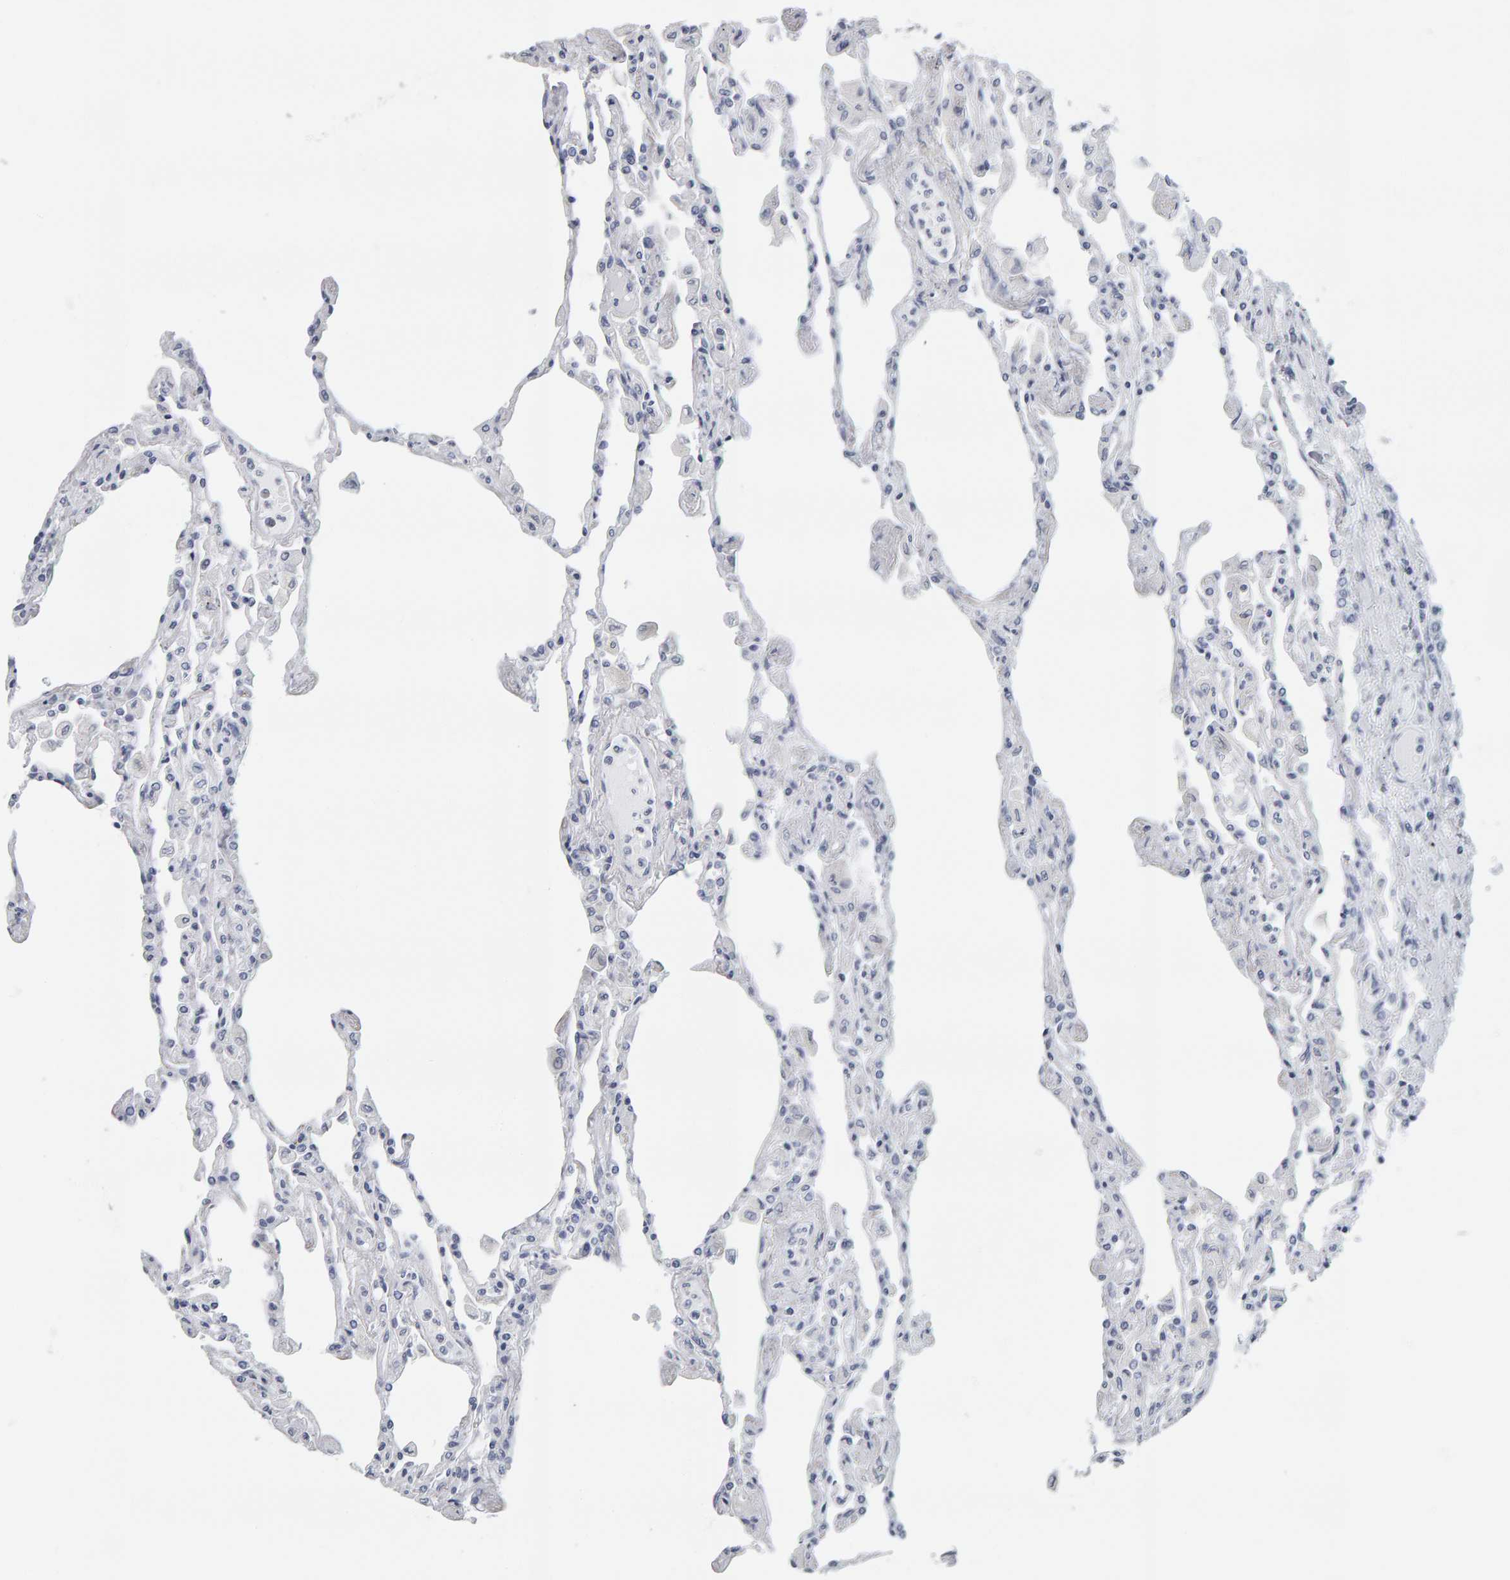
{"staining": {"intensity": "negative", "quantity": "none", "location": "none"}, "tissue": "lung", "cell_type": "Alveolar cells", "image_type": "normal", "snomed": [{"axis": "morphology", "description": "Normal tissue, NOS"}, {"axis": "topography", "description": "Bronchus"}, {"axis": "topography", "description": "Lung"}], "caption": "Immunohistochemistry (IHC) image of benign lung: human lung stained with DAB (3,3'-diaminobenzidine) reveals no significant protein staining in alveolar cells.", "gene": "SPACA3", "patient": {"sex": "female", "age": 49}}